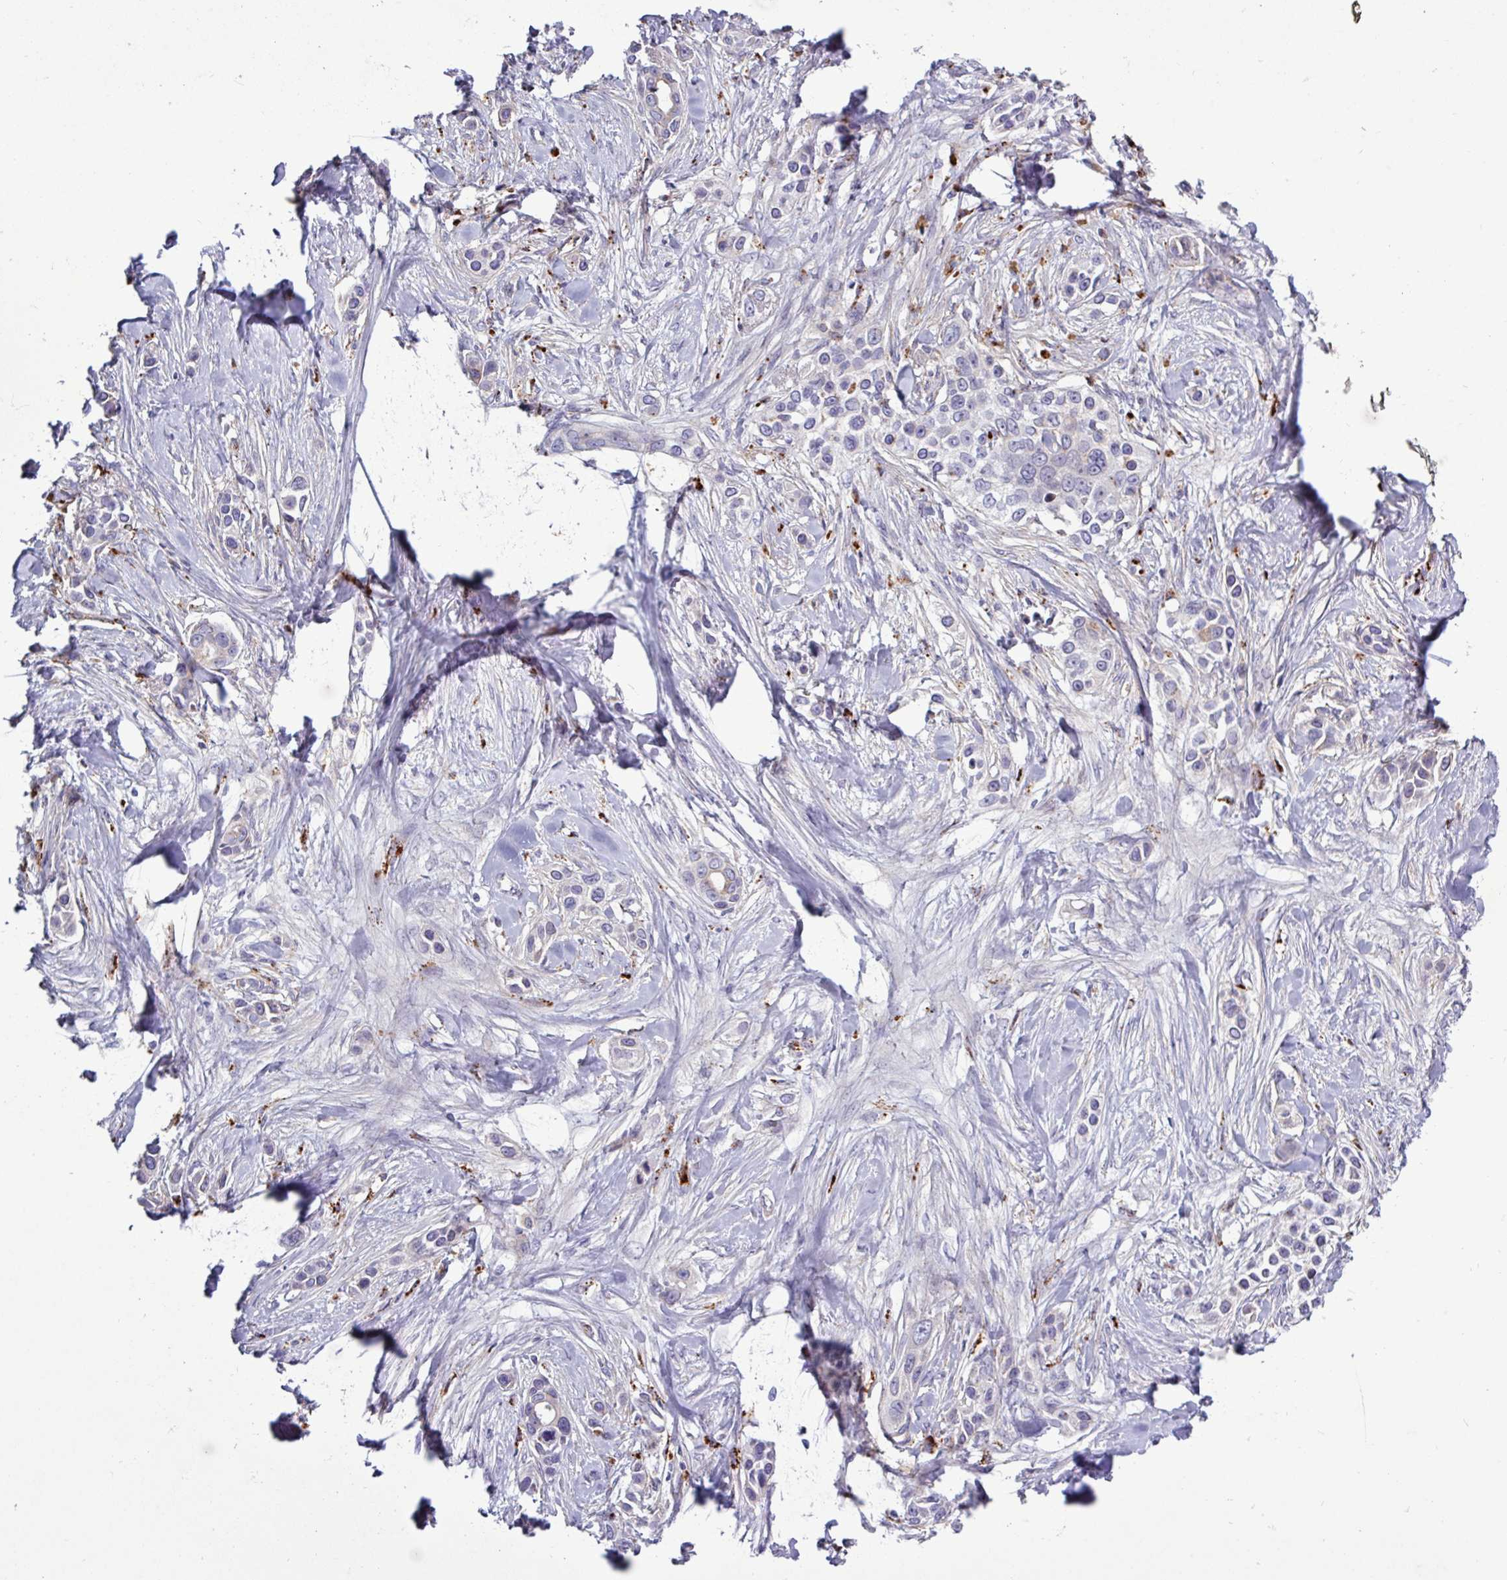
{"staining": {"intensity": "negative", "quantity": "none", "location": "none"}, "tissue": "skin cancer", "cell_type": "Tumor cells", "image_type": "cancer", "snomed": [{"axis": "morphology", "description": "Squamous cell carcinoma, NOS"}, {"axis": "topography", "description": "Skin"}], "caption": "Immunohistochemical staining of human skin squamous cell carcinoma shows no significant positivity in tumor cells.", "gene": "AMIGO2", "patient": {"sex": "female", "age": 69}}